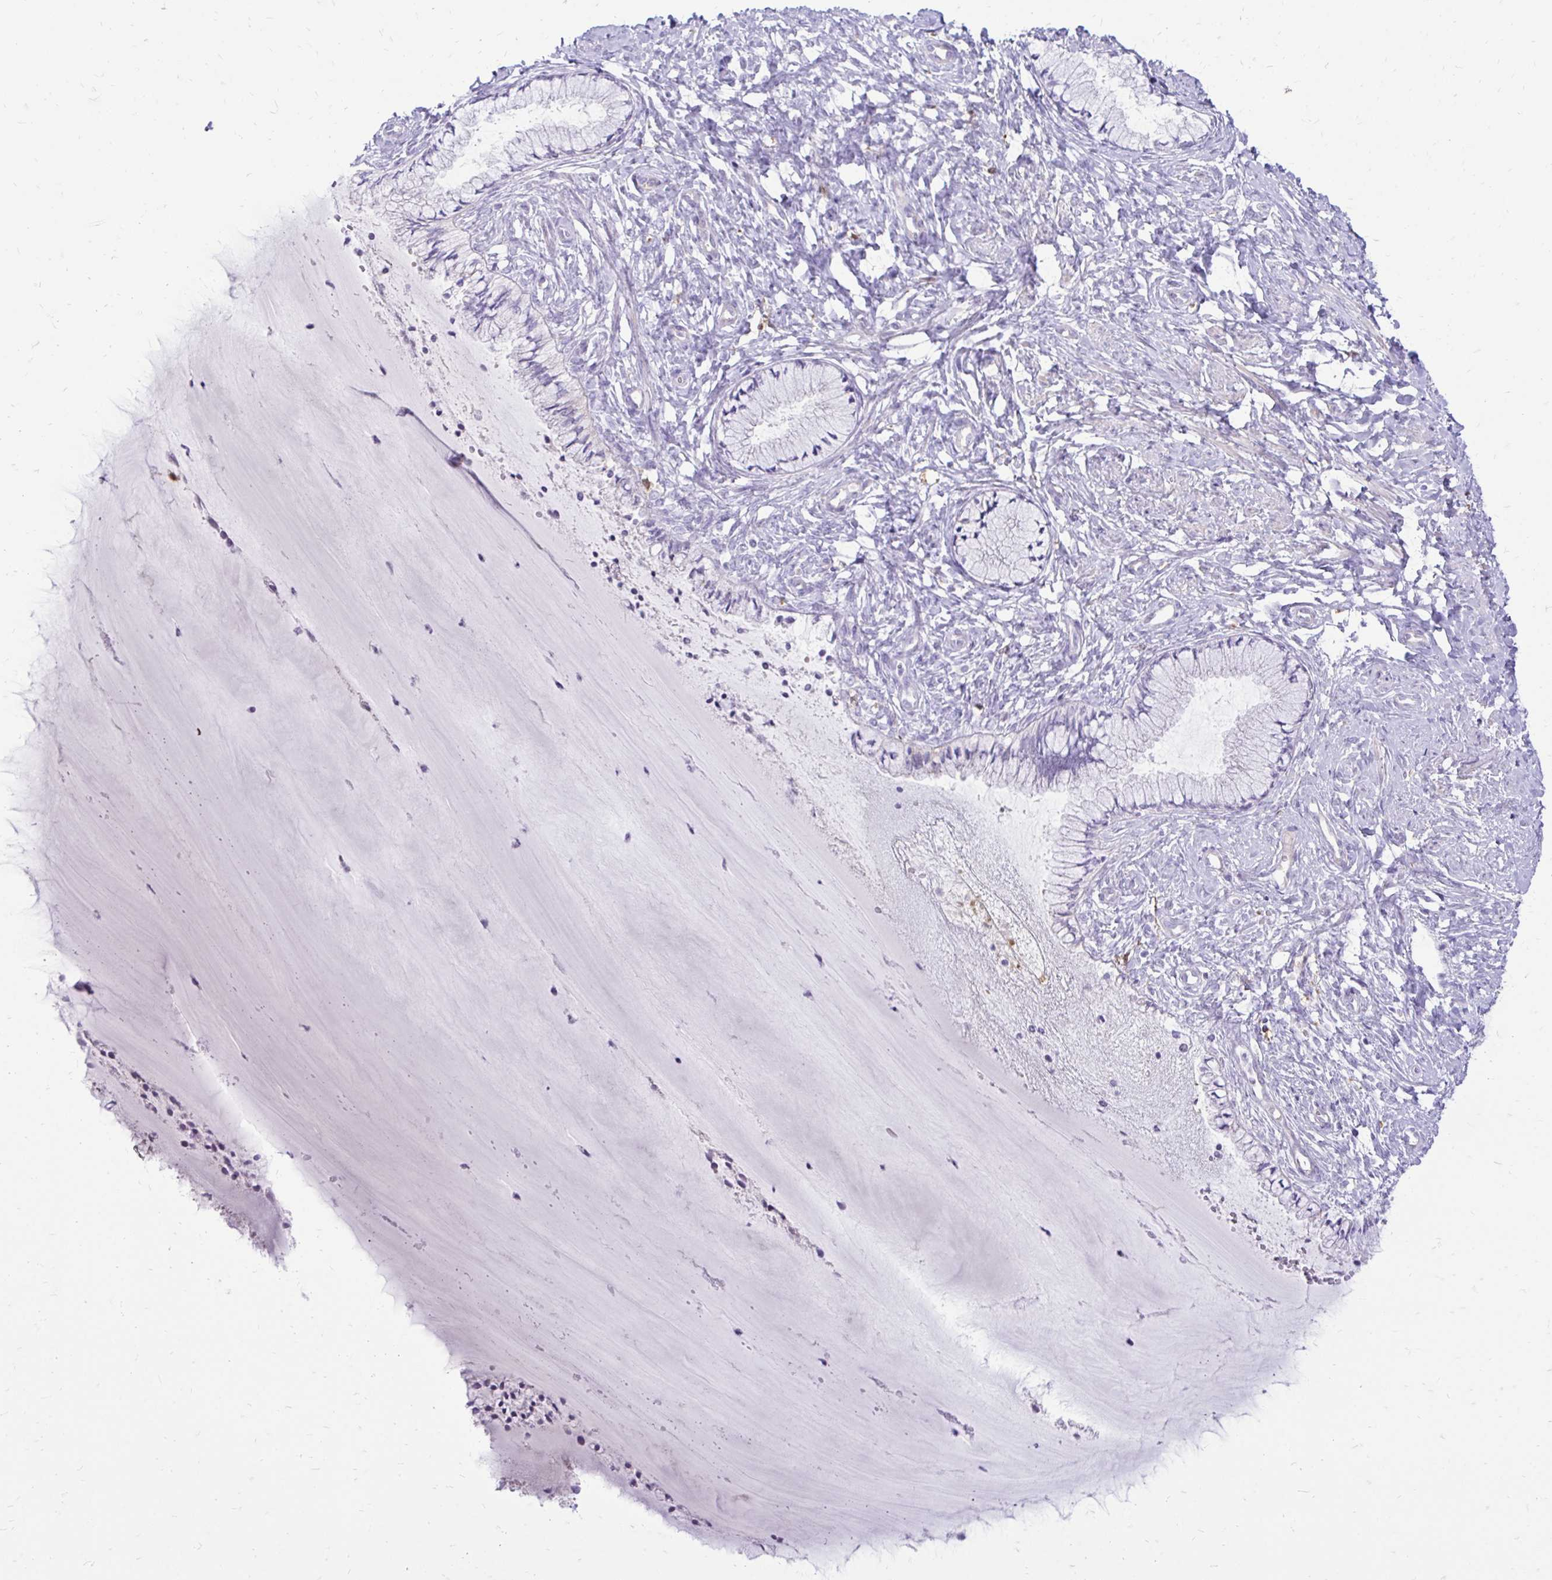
{"staining": {"intensity": "negative", "quantity": "none", "location": "none"}, "tissue": "cervix", "cell_type": "Glandular cells", "image_type": "normal", "snomed": [{"axis": "morphology", "description": "Normal tissue, NOS"}, {"axis": "topography", "description": "Cervix"}], "caption": "The immunohistochemistry micrograph has no significant expression in glandular cells of cervix.", "gene": "SIGLEC11", "patient": {"sex": "female", "age": 37}}